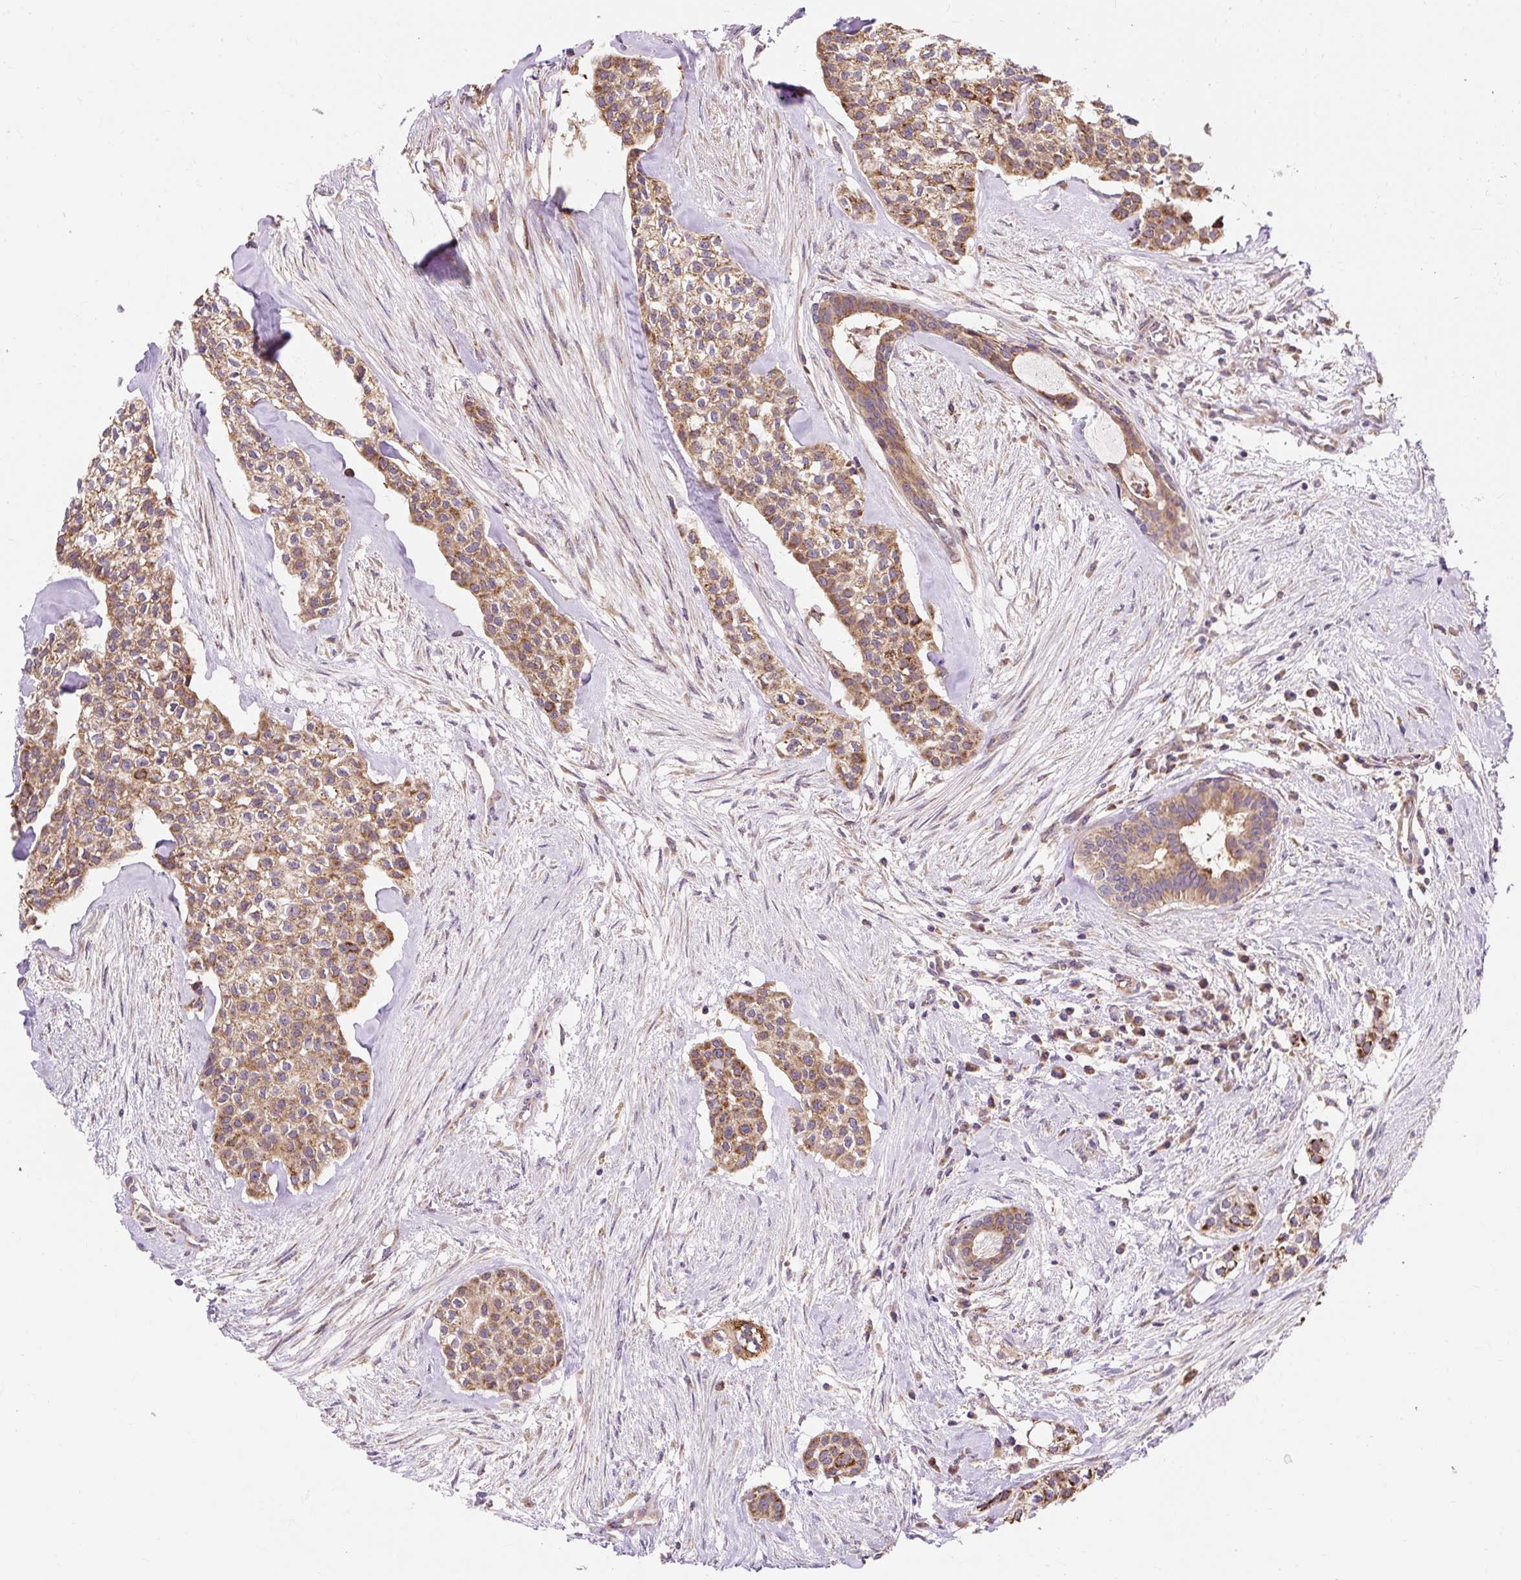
{"staining": {"intensity": "moderate", "quantity": ">75%", "location": "cytoplasmic/membranous"}, "tissue": "head and neck cancer", "cell_type": "Tumor cells", "image_type": "cancer", "snomed": [{"axis": "morphology", "description": "Adenocarcinoma, NOS"}, {"axis": "topography", "description": "Head-Neck"}], "caption": "Approximately >75% of tumor cells in head and neck adenocarcinoma show moderate cytoplasmic/membranous protein staining as visualized by brown immunohistochemical staining.", "gene": "TRIAP1", "patient": {"sex": "male", "age": 81}}